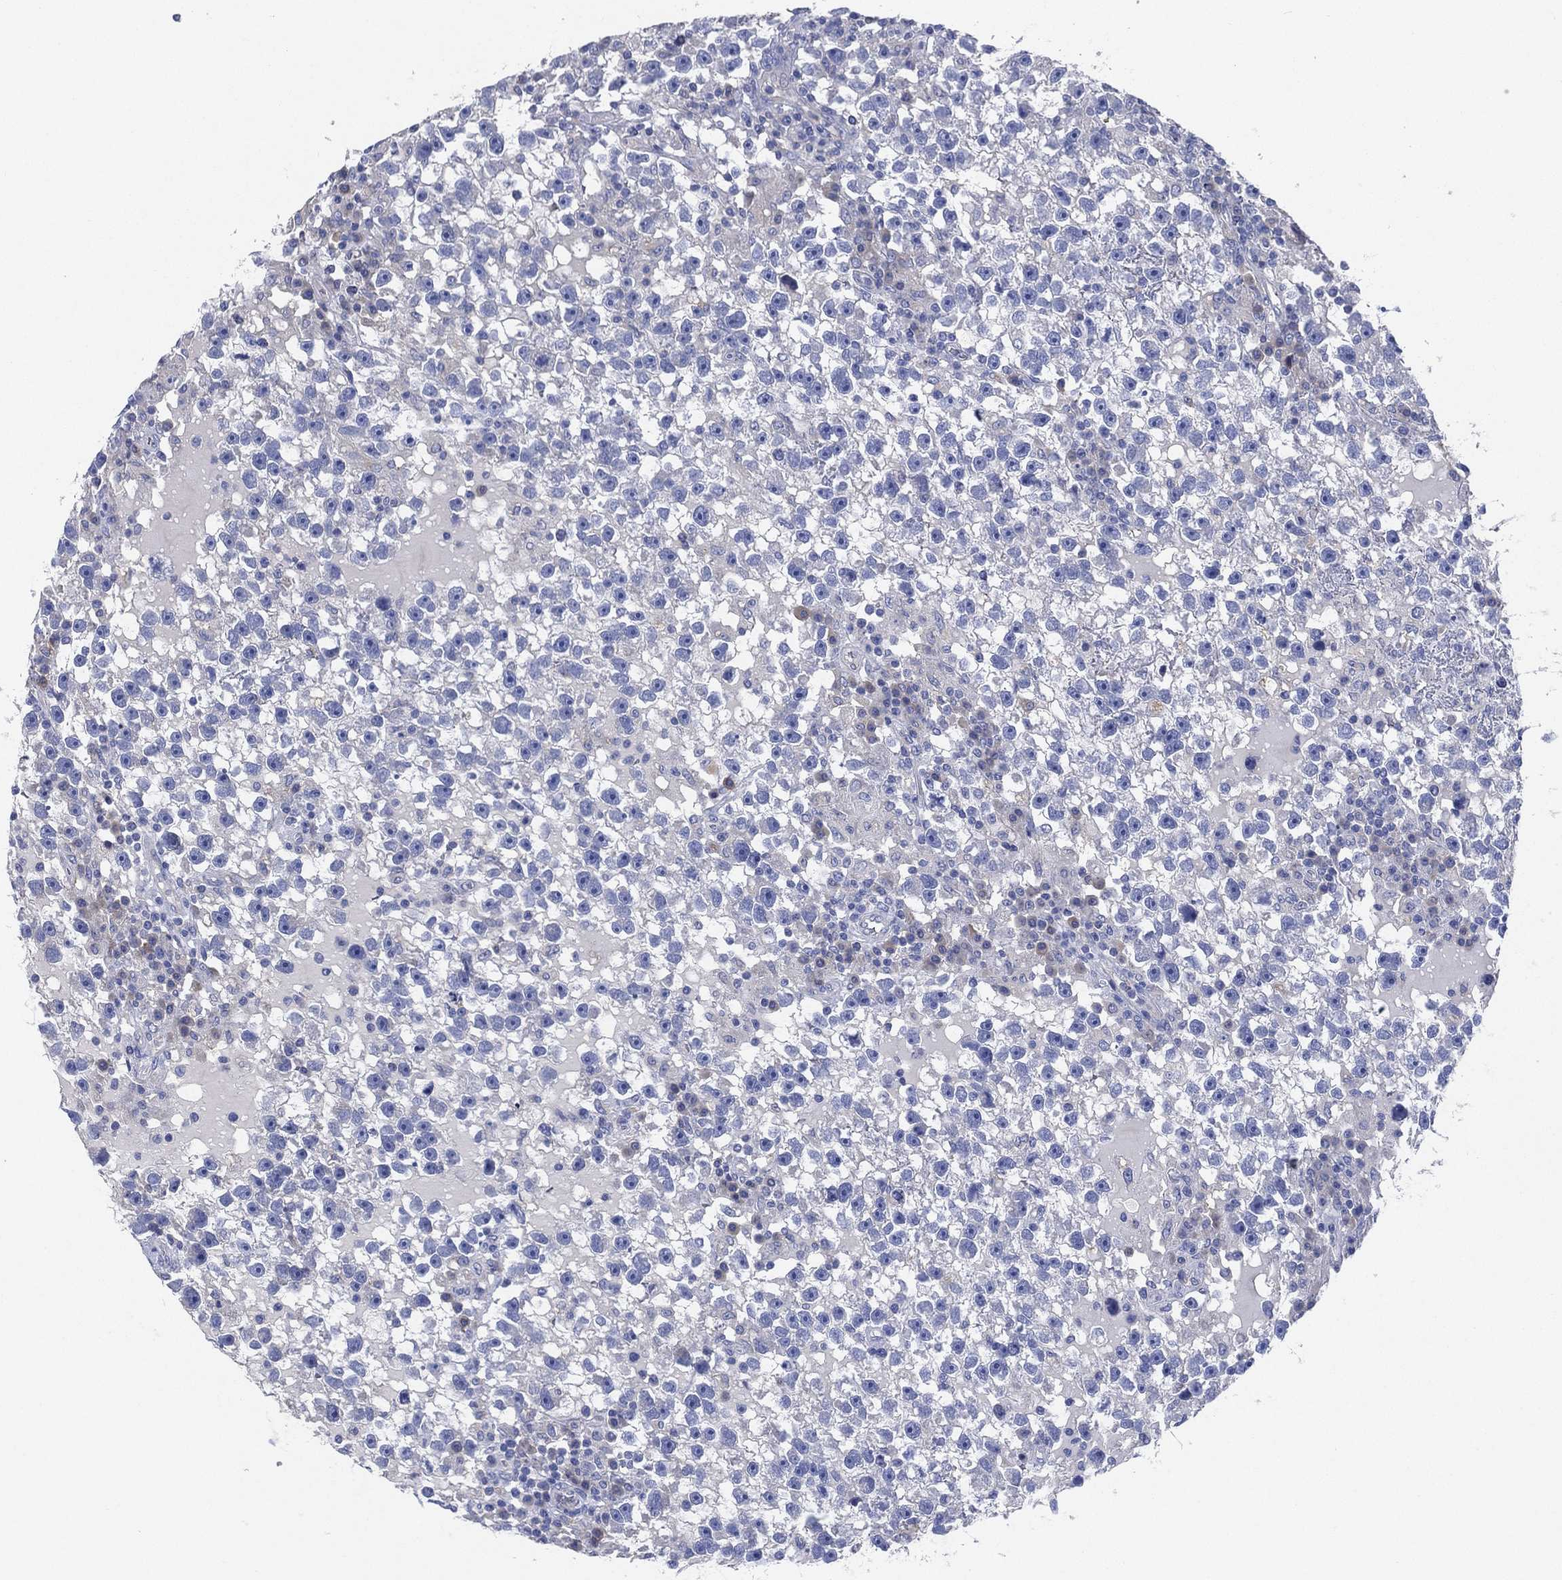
{"staining": {"intensity": "negative", "quantity": "none", "location": "none"}, "tissue": "testis cancer", "cell_type": "Tumor cells", "image_type": "cancer", "snomed": [{"axis": "morphology", "description": "Seminoma, NOS"}, {"axis": "topography", "description": "Testis"}], "caption": "The immunohistochemistry micrograph has no significant positivity in tumor cells of testis cancer tissue.", "gene": "GALNS", "patient": {"sex": "male", "age": 47}}